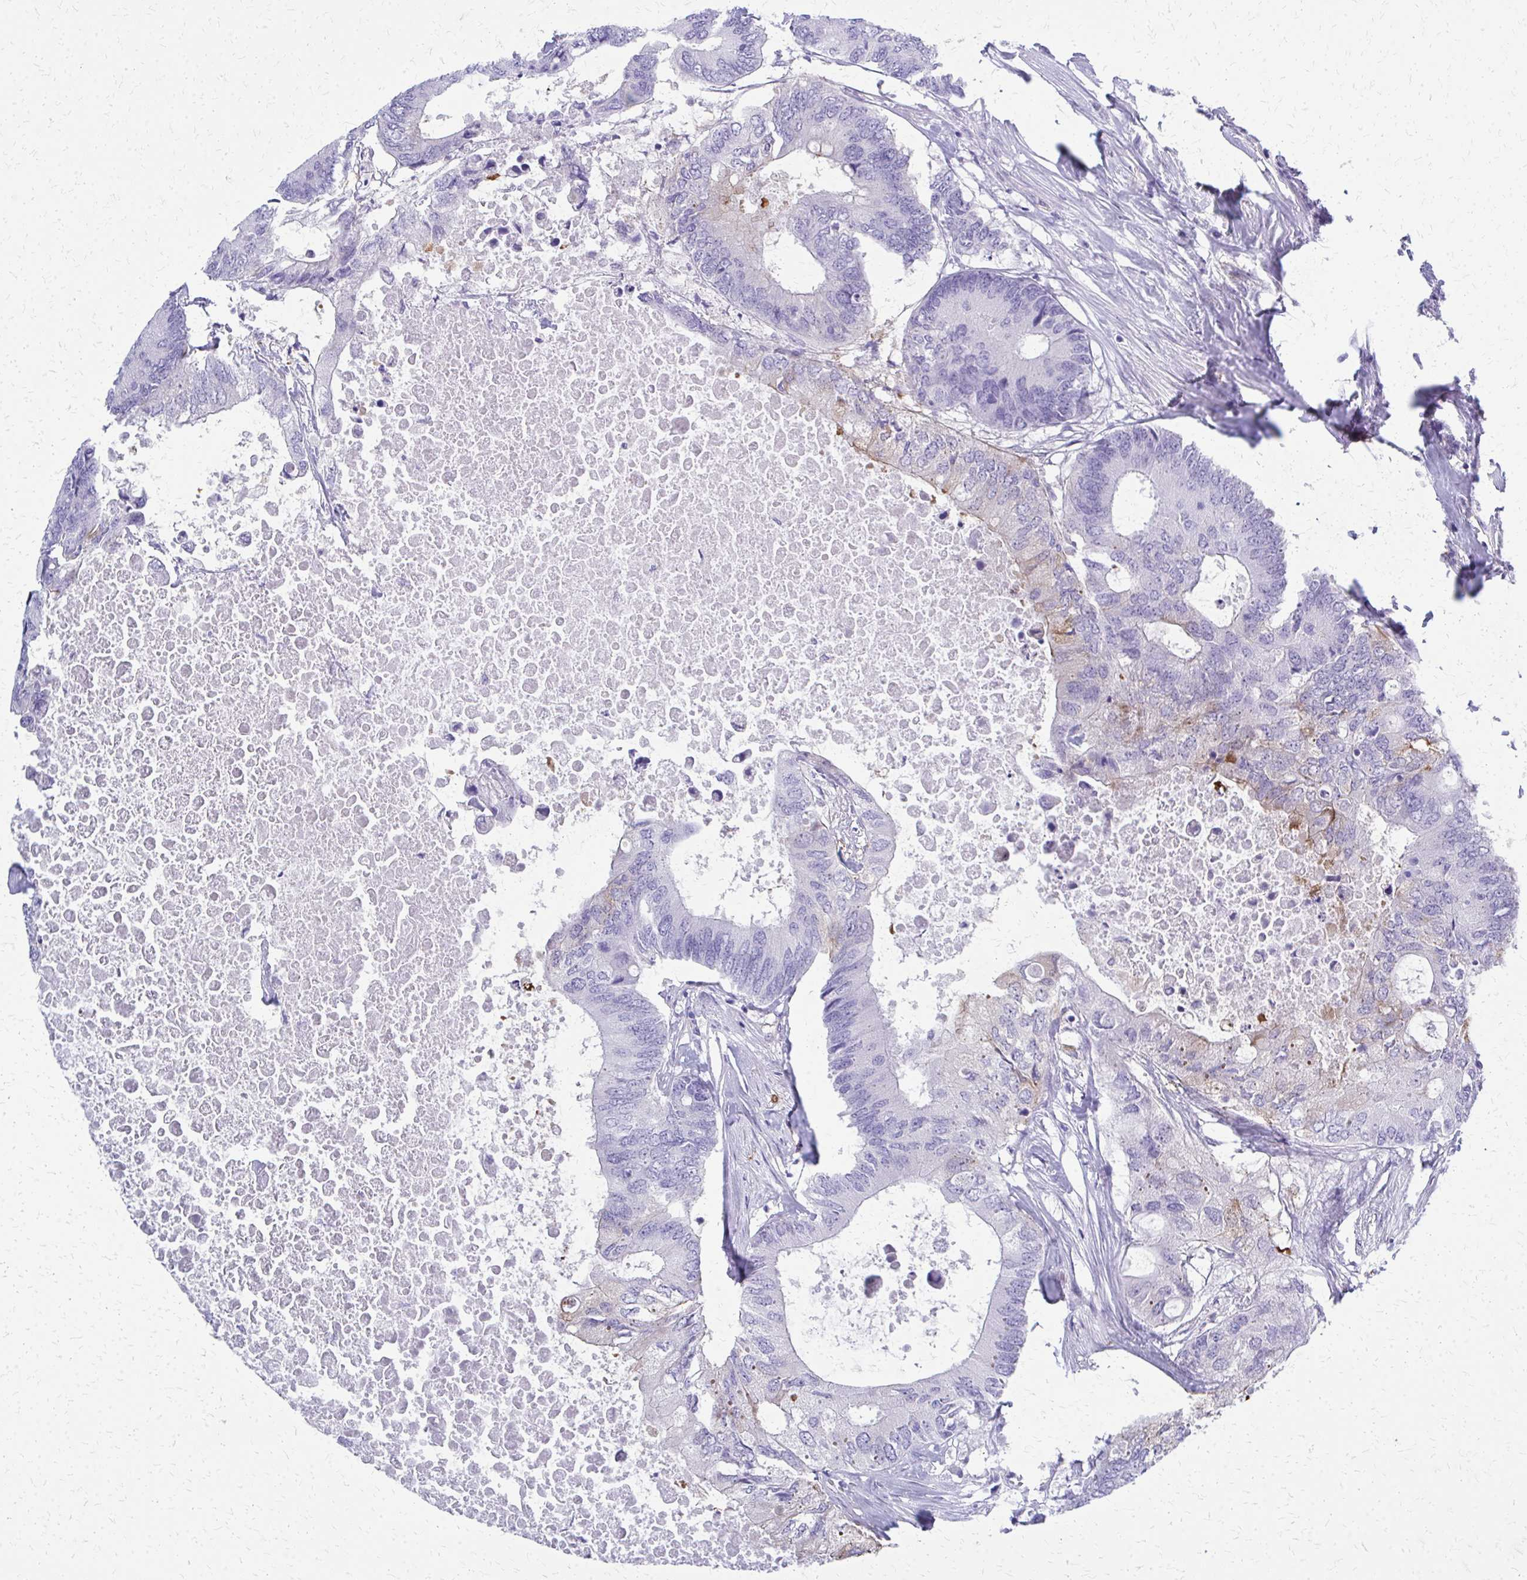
{"staining": {"intensity": "negative", "quantity": "none", "location": "none"}, "tissue": "colorectal cancer", "cell_type": "Tumor cells", "image_type": "cancer", "snomed": [{"axis": "morphology", "description": "Adenocarcinoma, NOS"}, {"axis": "topography", "description": "Colon"}], "caption": "Tumor cells are negative for brown protein staining in colorectal cancer. Nuclei are stained in blue.", "gene": "TPSG1", "patient": {"sex": "male", "age": 71}}